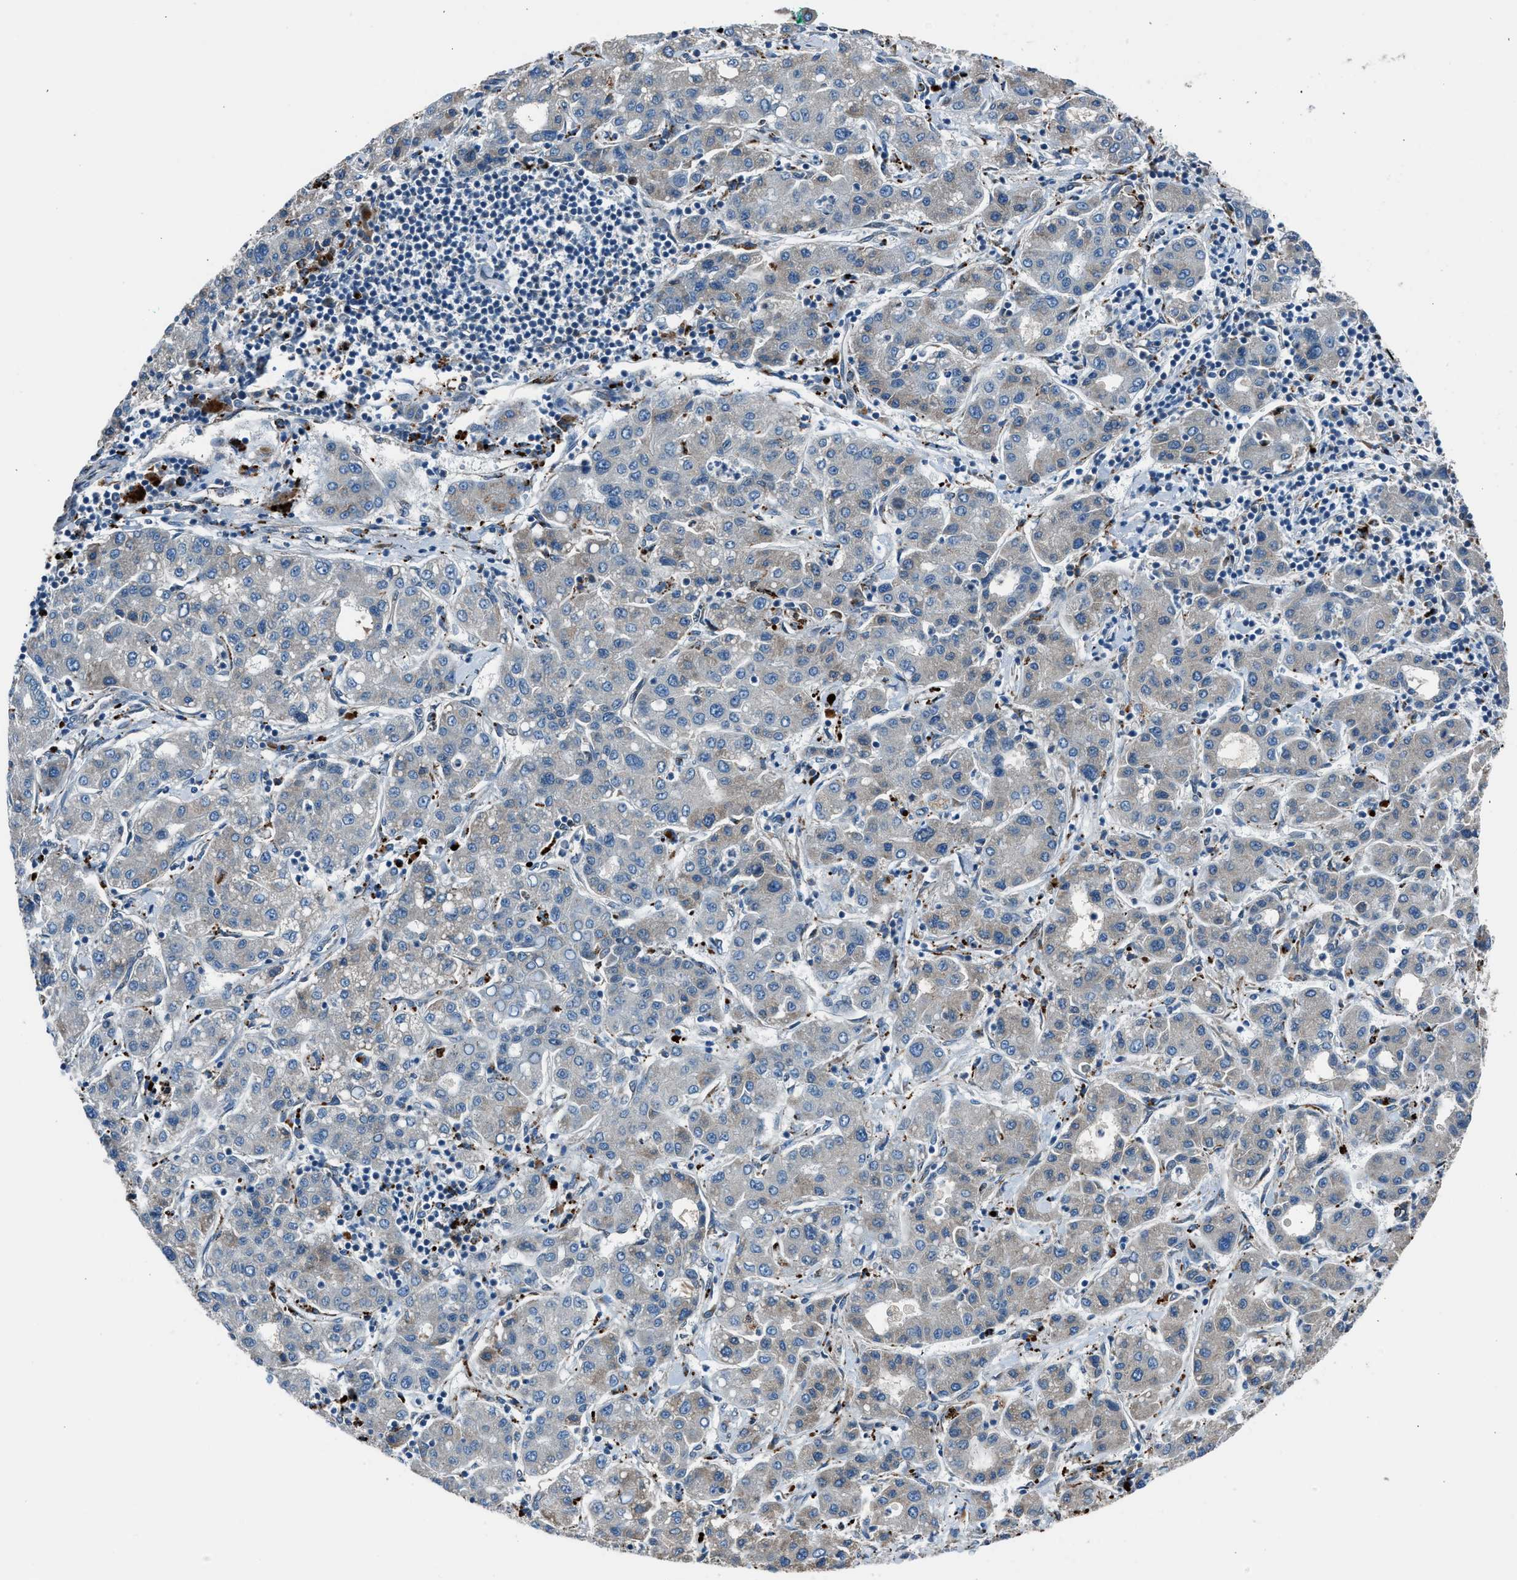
{"staining": {"intensity": "weak", "quantity": "<25%", "location": "cytoplasmic/membranous"}, "tissue": "liver cancer", "cell_type": "Tumor cells", "image_type": "cancer", "snomed": [{"axis": "morphology", "description": "Carcinoma, Hepatocellular, NOS"}, {"axis": "topography", "description": "Liver"}], "caption": "This is a image of IHC staining of liver hepatocellular carcinoma, which shows no positivity in tumor cells.", "gene": "LMBR1", "patient": {"sex": "male", "age": 65}}